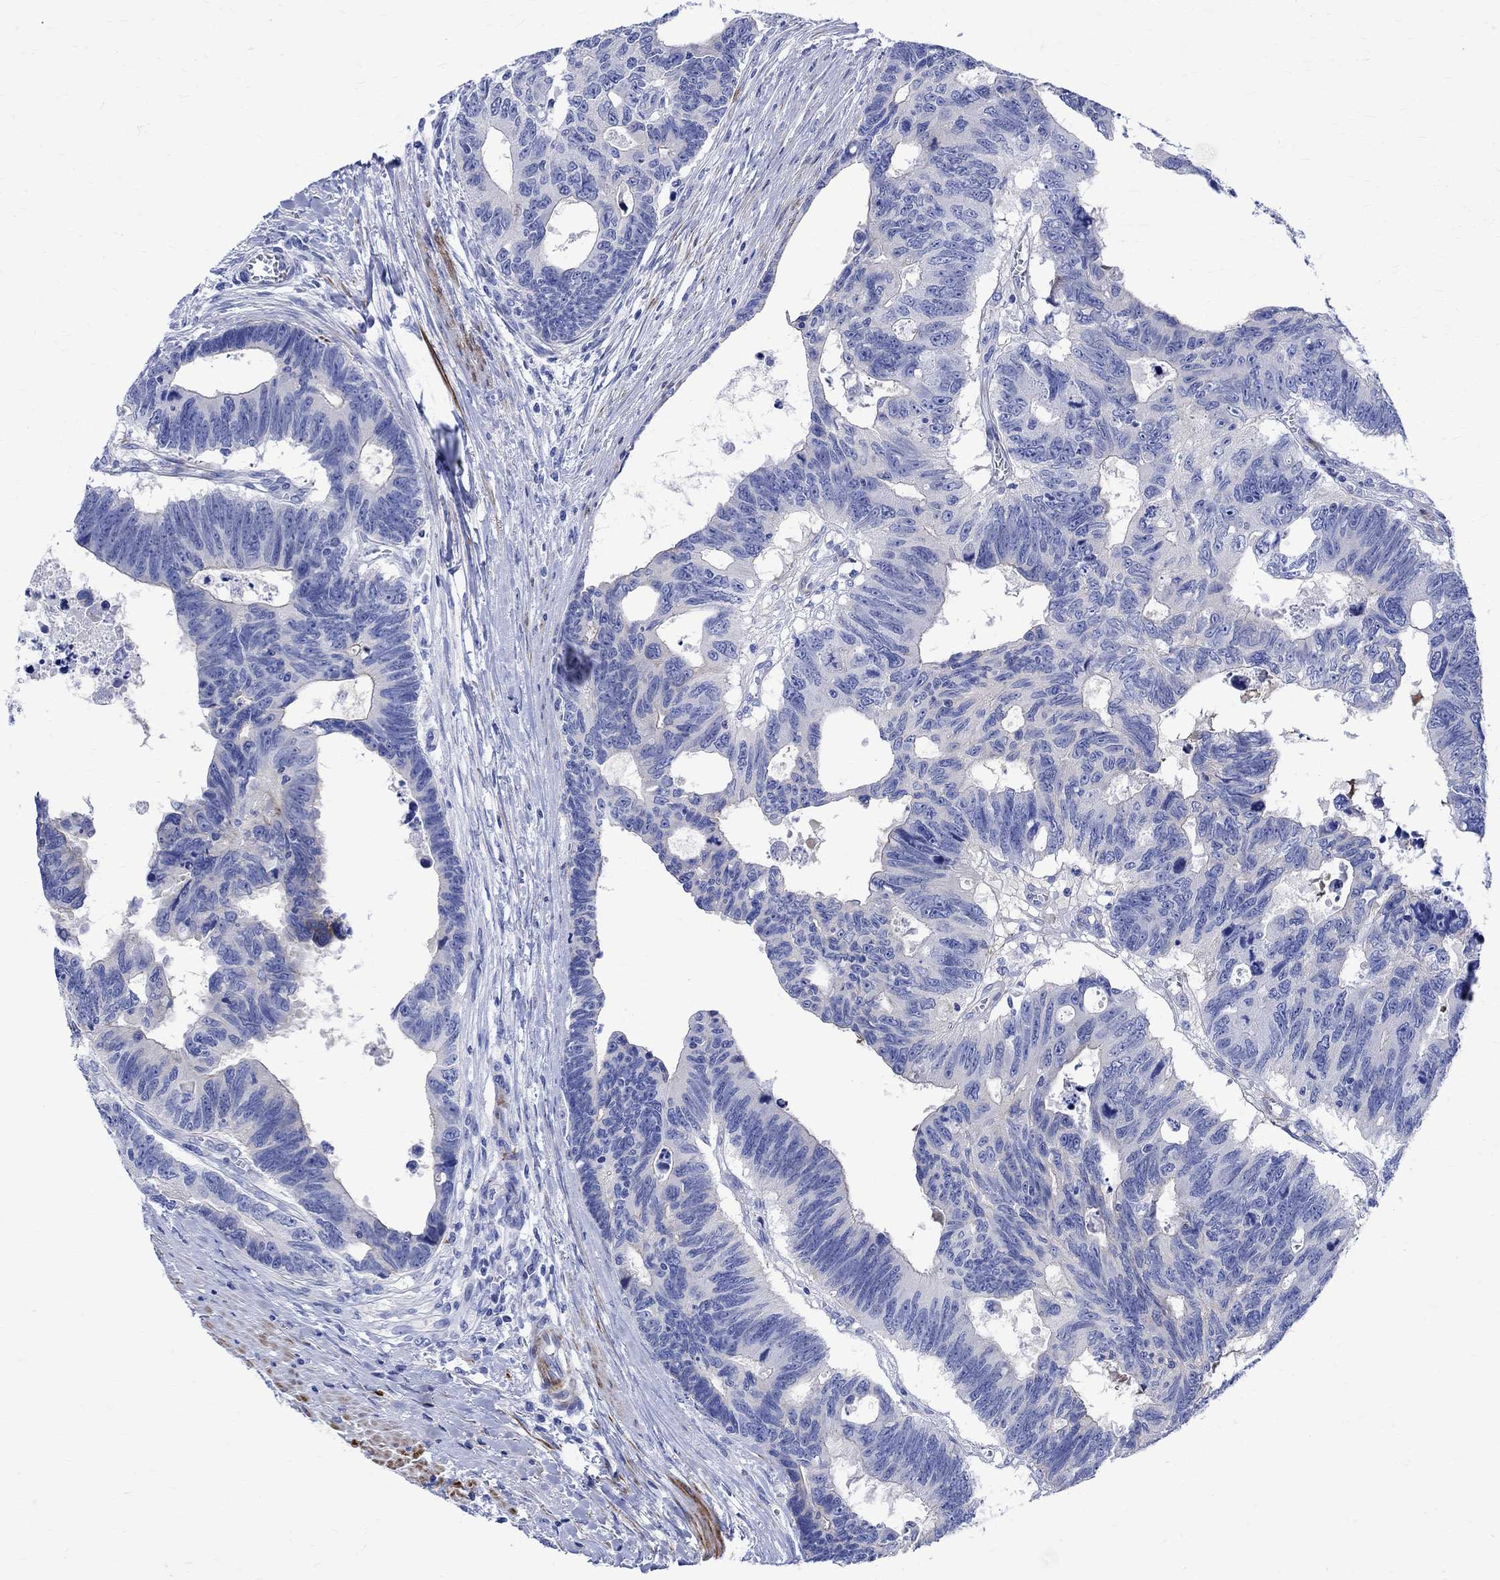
{"staining": {"intensity": "negative", "quantity": "none", "location": "none"}, "tissue": "colorectal cancer", "cell_type": "Tumor cells", "image_type": "cancer", "snomed": [{"axis": "morphology", "description": "Adenocarcinoma, NOS"}, {"axis": "topography", "description": "Colon"}], "caption": "Colorectal cancer (adenocarcinoma) stained for a protein using IHC displays no staining tumor cells.", "gene": "PARVB", "patient": {"sex": "female", "age": 77}}